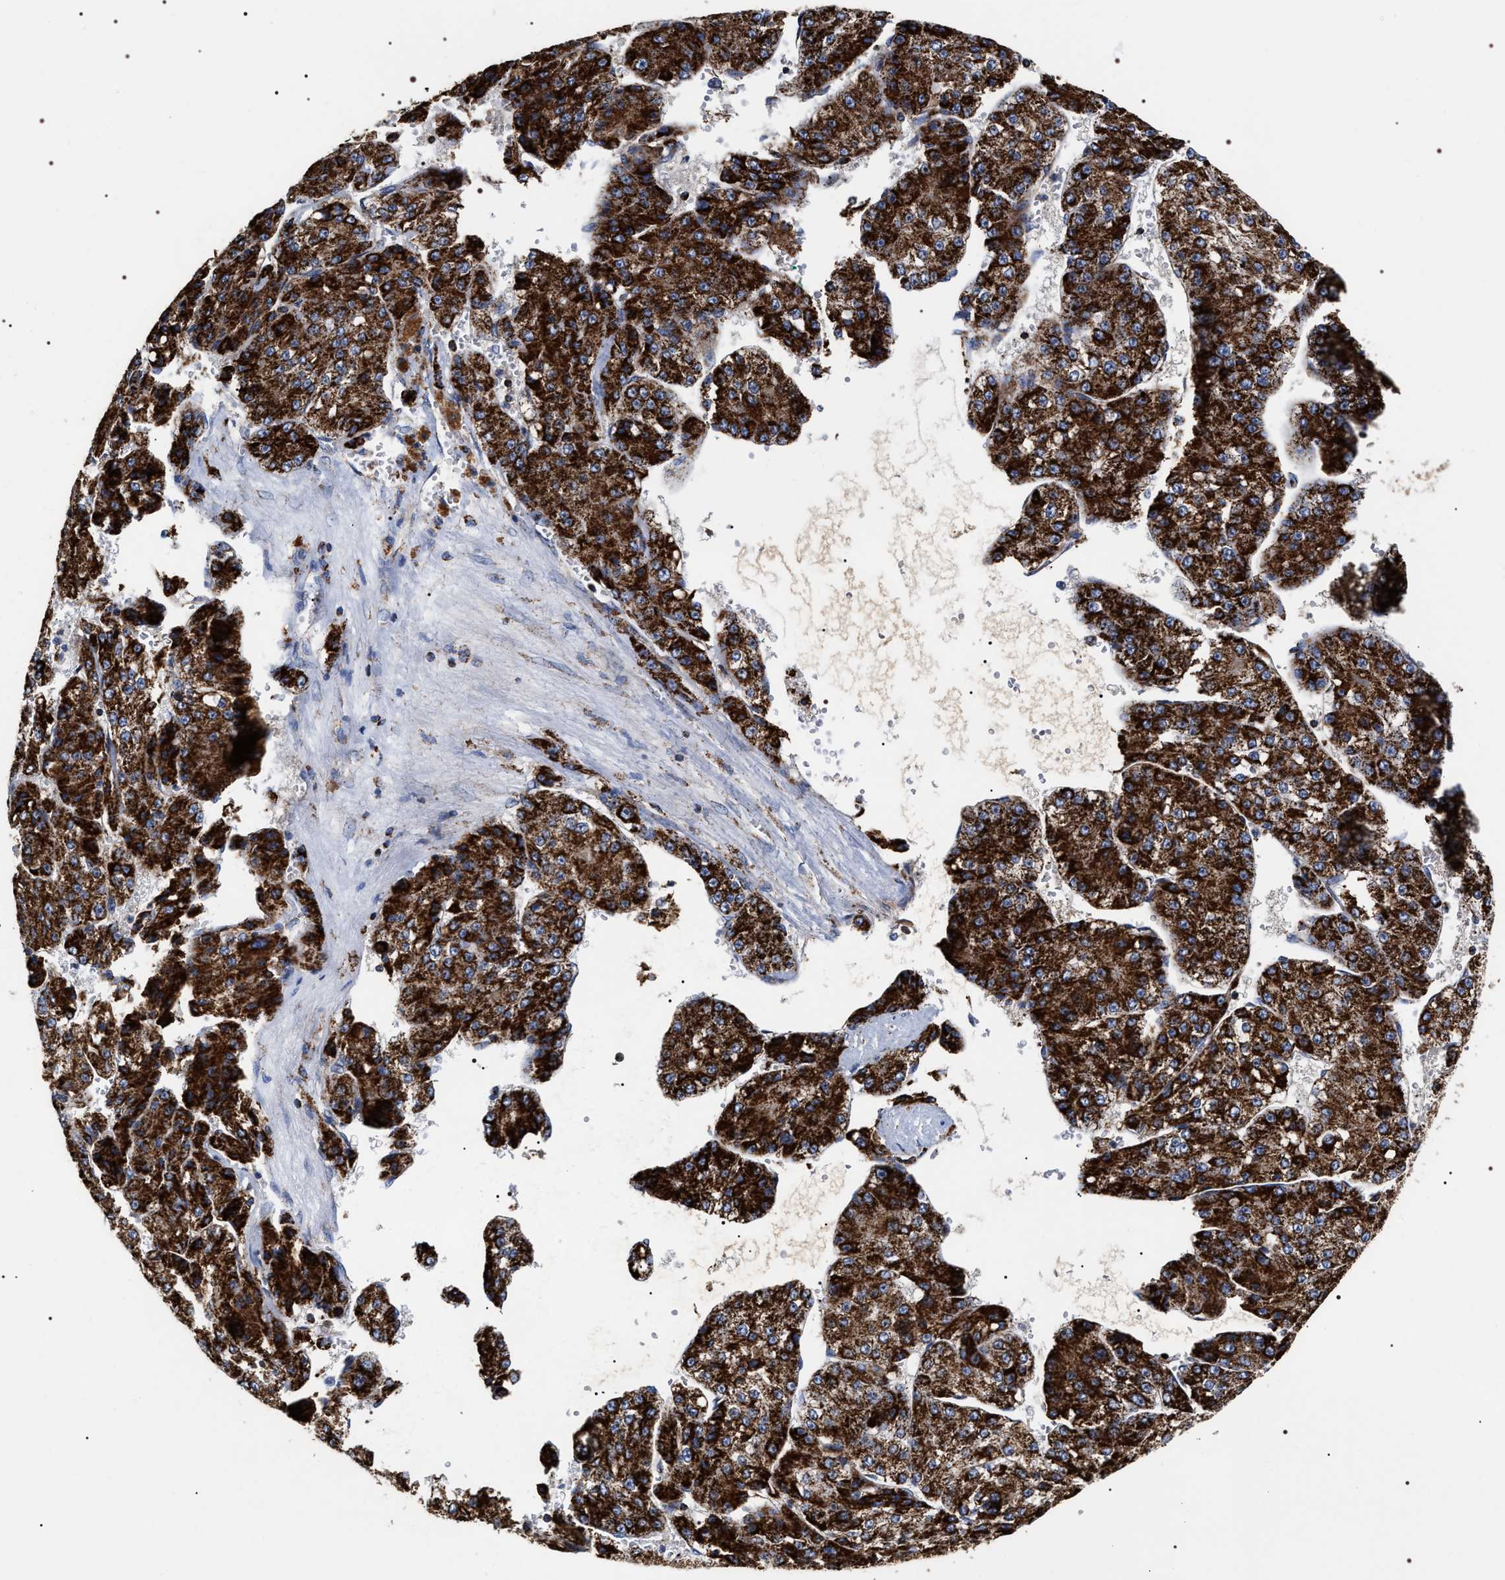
{"staining": {"intensity": "strong", "quantity": ">75%", "location": "cytoplasmic/membranous"}, "tissue": "liver cancer", "cell_type": "Tumor cells", "image_type": "cancer", "snomed": [{"axis": "morphology", "description": "Carcinoma, Hepatocellular, NOS"}, {"axis": "topography", "description": "Liver"}], "caption": "Immunohistochemistry (DAB (3,3'-diaminobenzidine)) staining of hepatocellular carcinoma (liver) shows strong cytoplasmic/membranous protein expression in about >75% of tumor cells.", "gene": "COG5", "patient": {"sex": "female", "age": 73}}